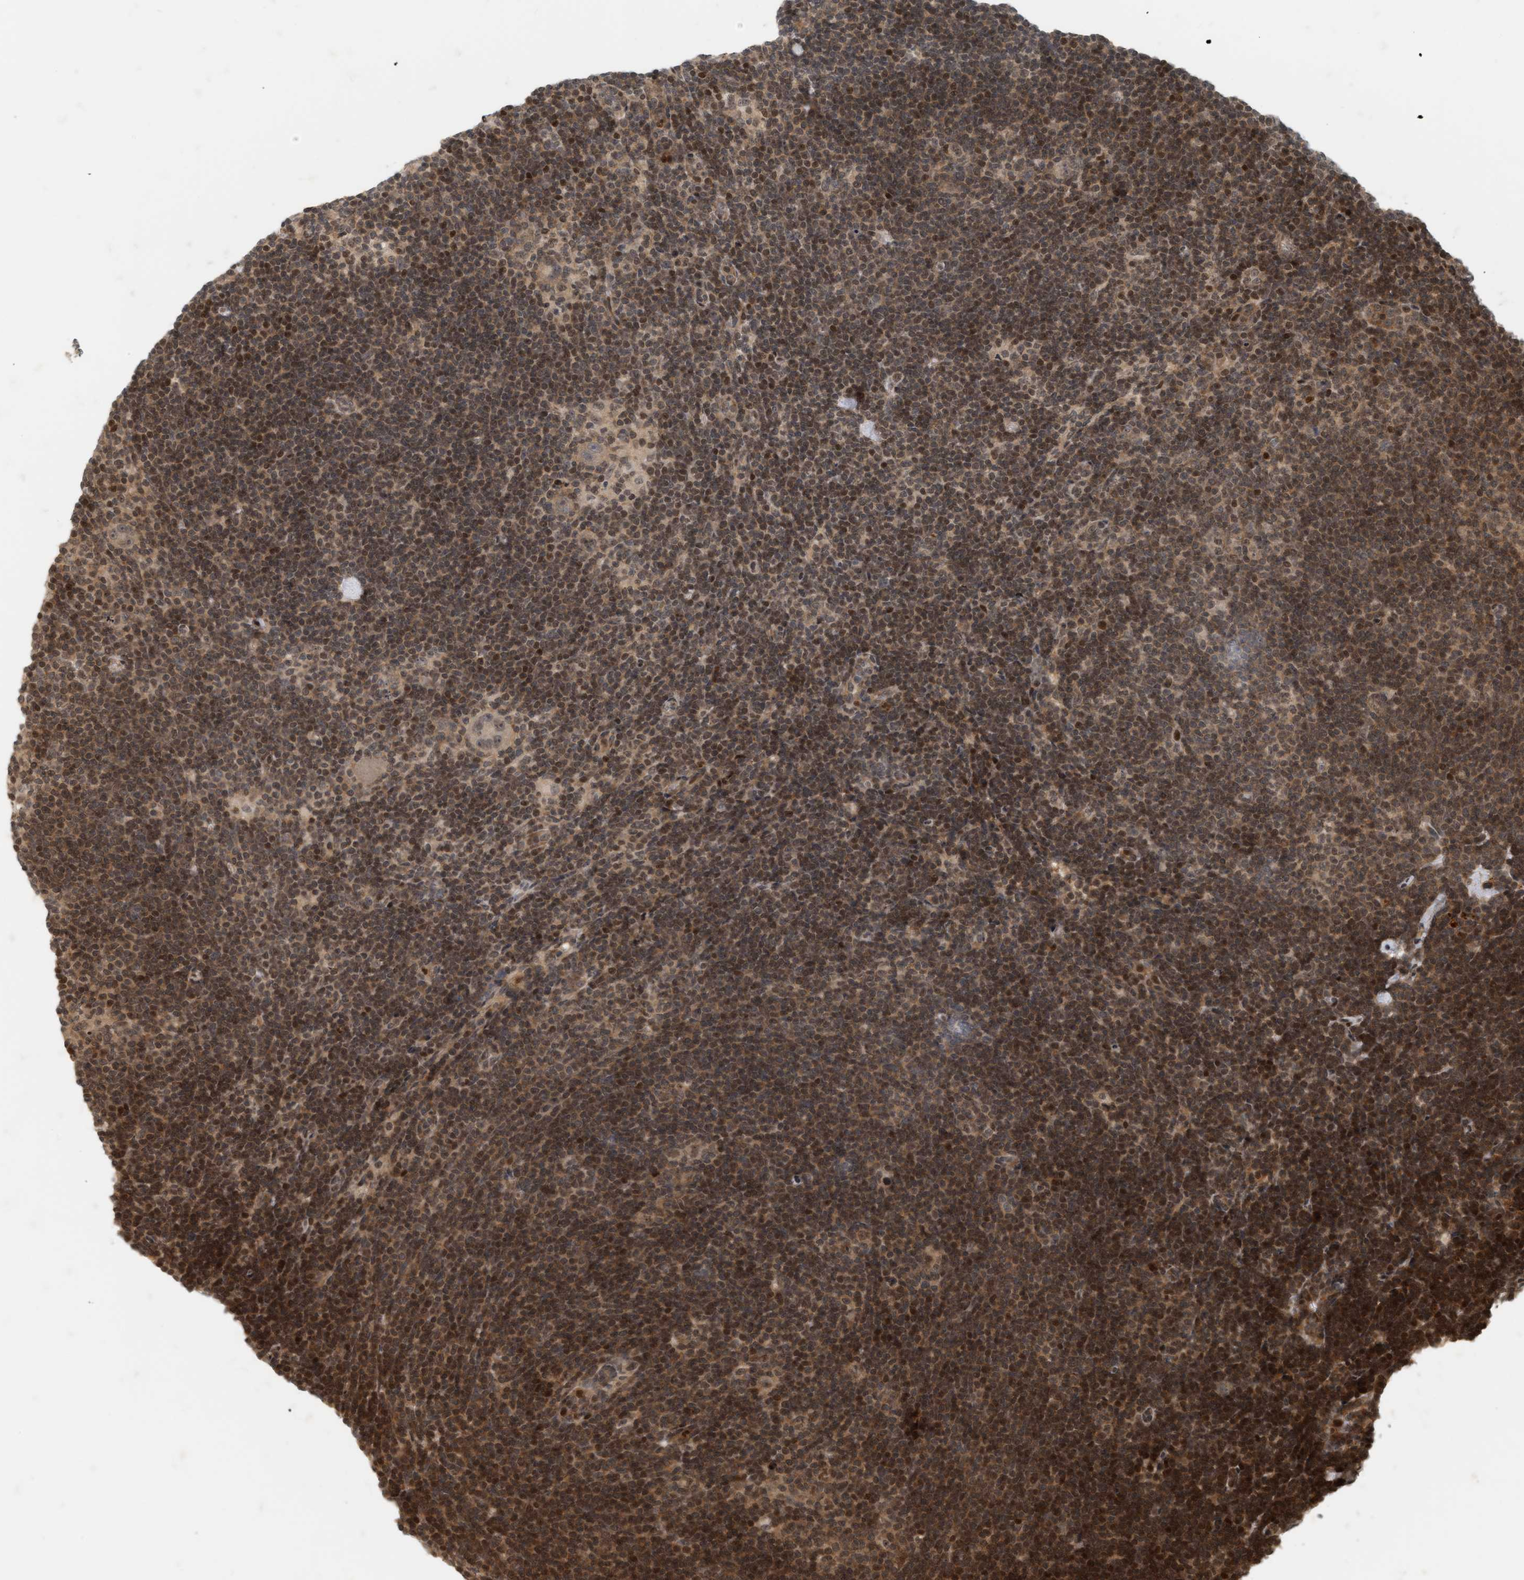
{"staining": {"intensity": "weak", "quantity": ">75%", "location": "cytoplasmic/membranous"}, "tissue": "lymphoma", "cell_type": "Tumor cells", "image_type": "cancer", "snomed": [{"axis": "morphology", "description": "Hodgkin's disease, NOS"}, {"axis": "topography", "description": "Lymph node"}], "caption": "Human lymphoma stained for a protein (brown) displays weak cytoplasmic/membranous positive expression in about >75% of tumor cells.", "gene": "NFE2L2", "patient": {"sex": "female", "age": 57}}